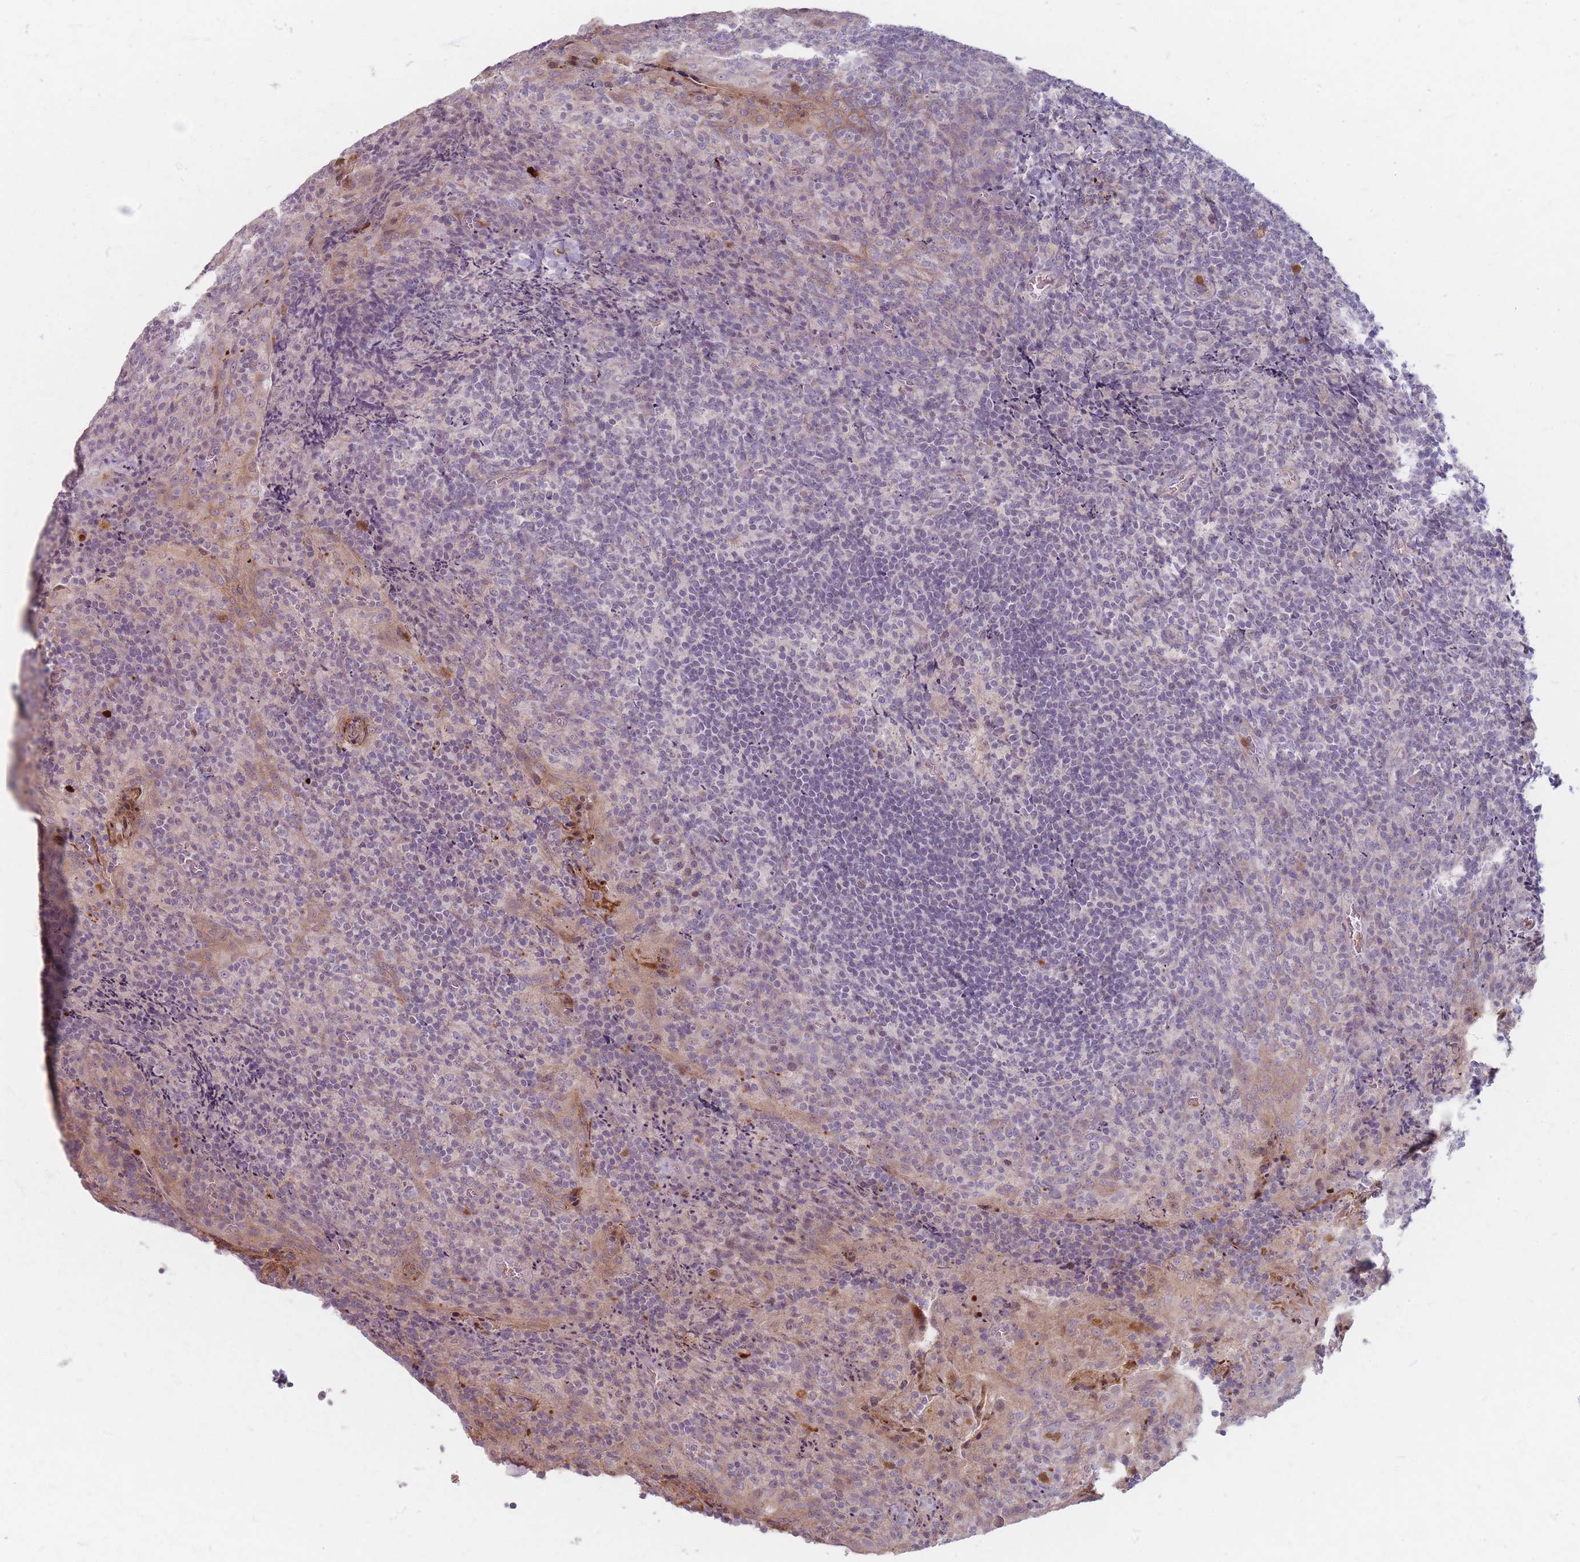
{"staining": {"intensity": "negative", "quantity": "none", "location": "none"}, "tissue": "tonsil", "cell_type": "Germinal center cells", "image_type": "normal", "snomed": [{"axis": "morphology", "description": "Normal tissue, NOS"}, {"axis": "topography", "description": "Tonsil"}], "caption": "A micrograph of human tonsil is negative for staining in germinal center cells. (Brightfield microscopy of DAB immunohistochemistry at high magnification).", "gene": "CHCHD7", "patient": {"sex": "male", "age": 17}}